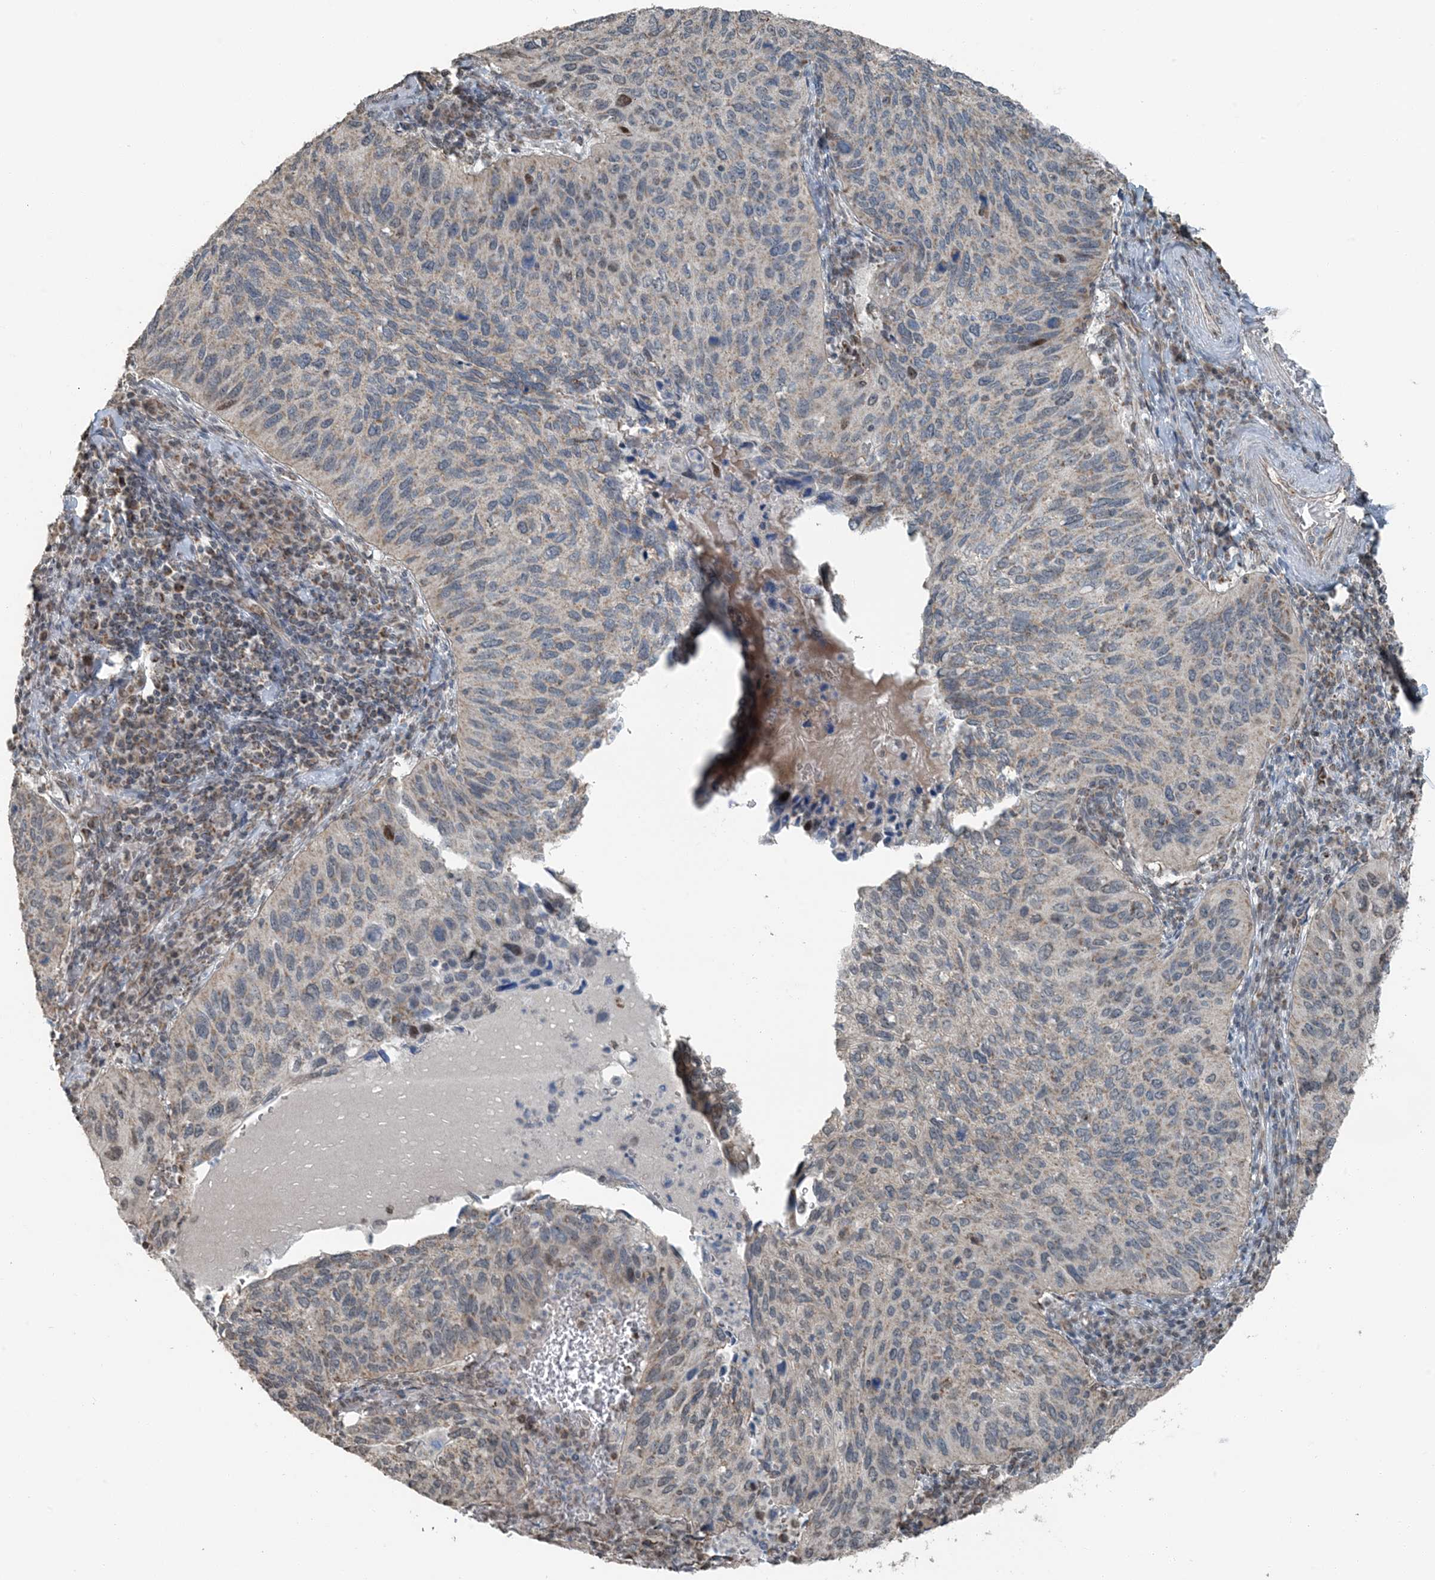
{"staining": {"intensity": "weak", "quantity": "<25%", "location": "cytoplasmic/membranous"}, "tissue": "cervical cancer", "cell_type": "Tumor cells", "image_type": "cancer", "snomed": [{"axis": "morphology", "description": "Squamous cell carcinoma, NOS"}, {"axis": "topography", "description": "Cervix"}], "caption": "Immunohistochemical staining of human squamous cell carcinoma (cervical) reveals no significant staining in tumor cells. (DAB IHC, high magnification).", "gene": "PILRB", "patient": {"sex": "female", "age": 38}}